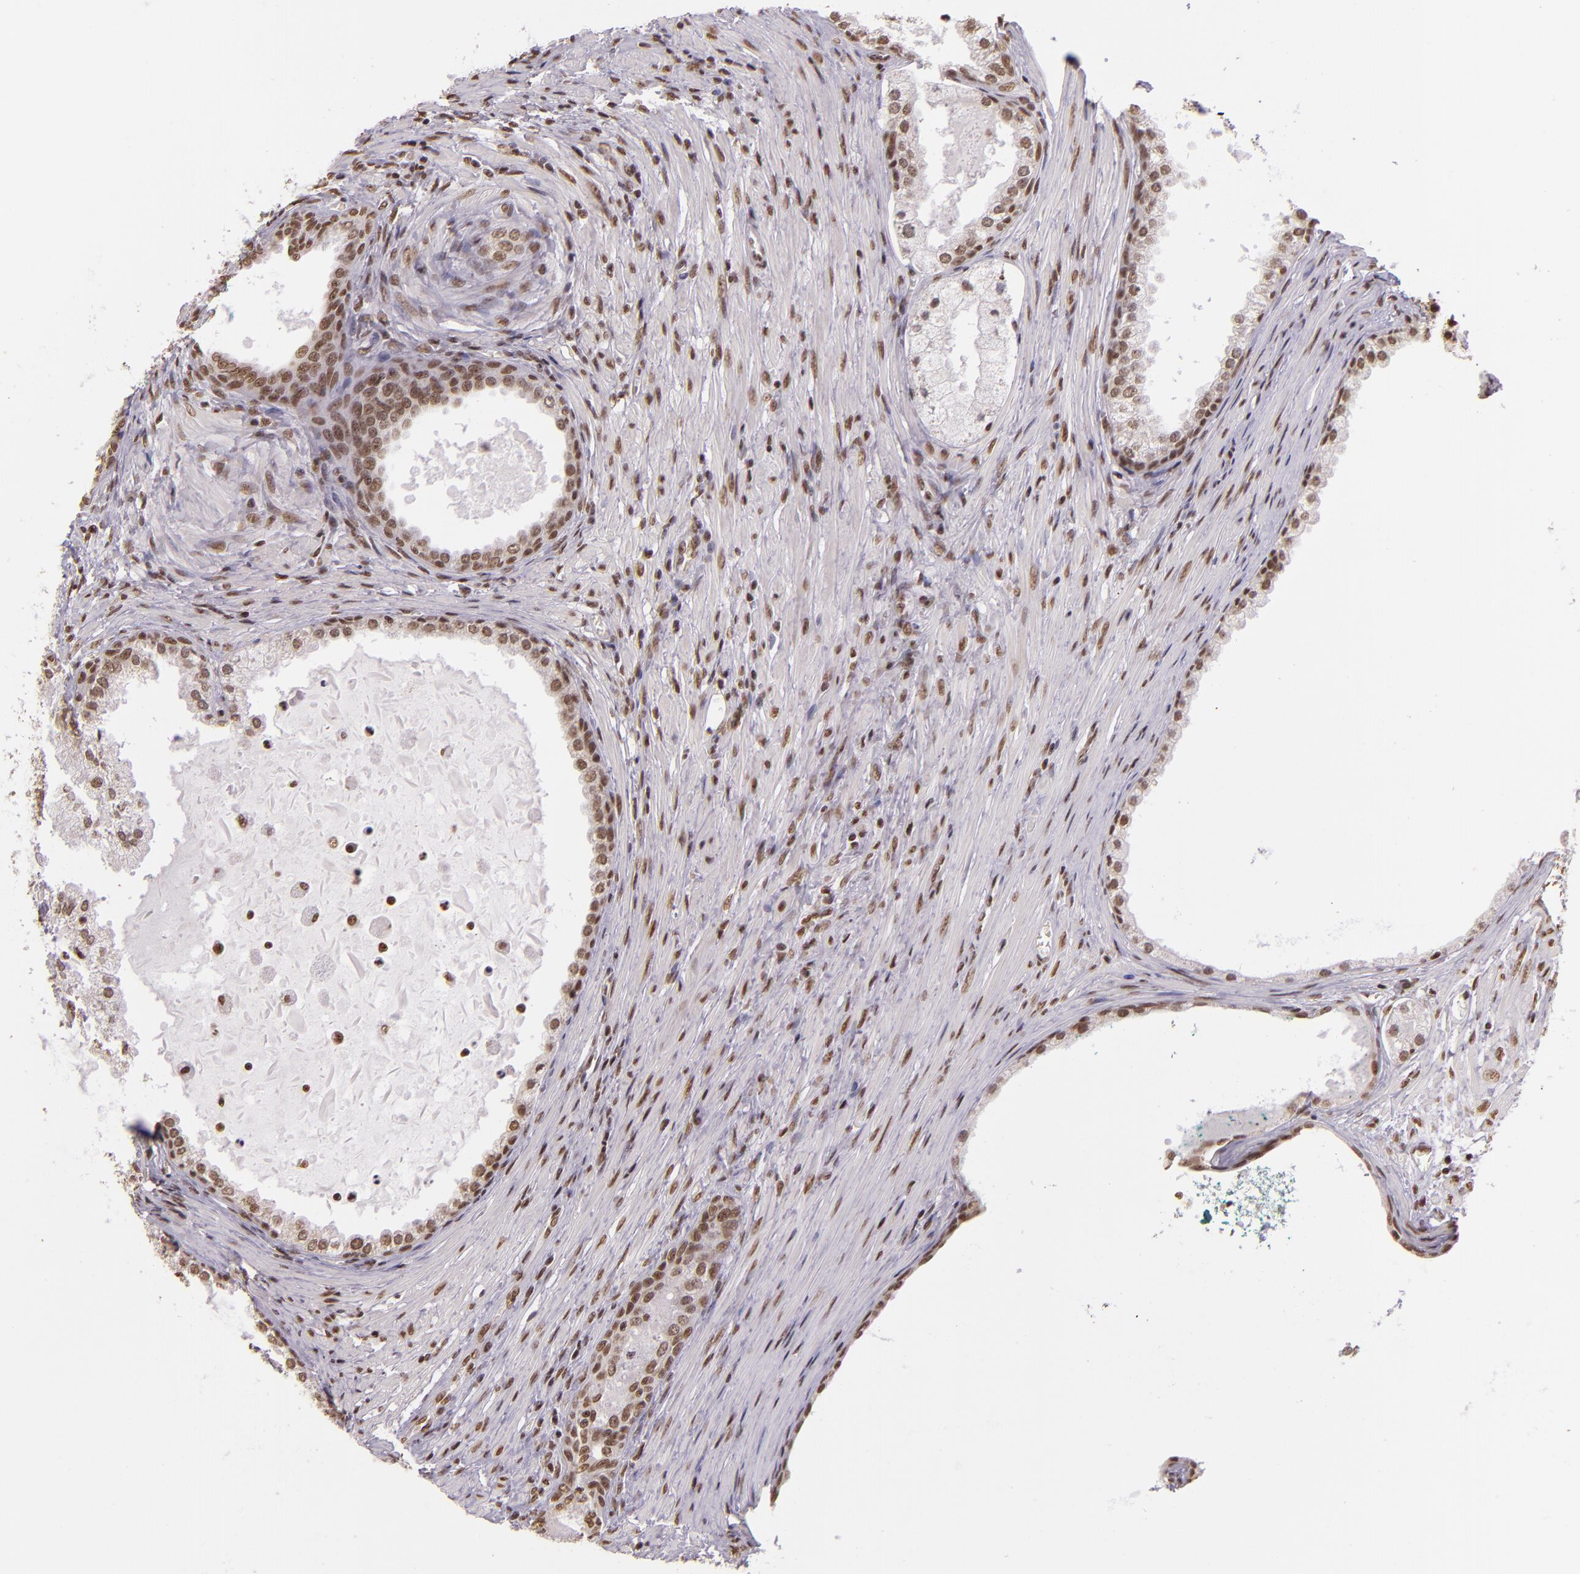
{"staining": {"intensity": "moderate", "quantity": ">75%", "location": "nuclear"}, "tissue": "prostate cancer", "cell_type": "Tumor cells", "image_type": "cancer", "snomed": [{"axis": "morphology", "description": "Adenocarcinoma, Medium grade"}, {"axis": "topography", "description": "Prostate"}], "caption": "There is medium levels of moderate nuclear positivity in tumor cells of prostate cancer, as demonstrated by immunohistochemical staining (brown color).", "gene": "USF1", "patient": {"sex": "male", "age": 70}}